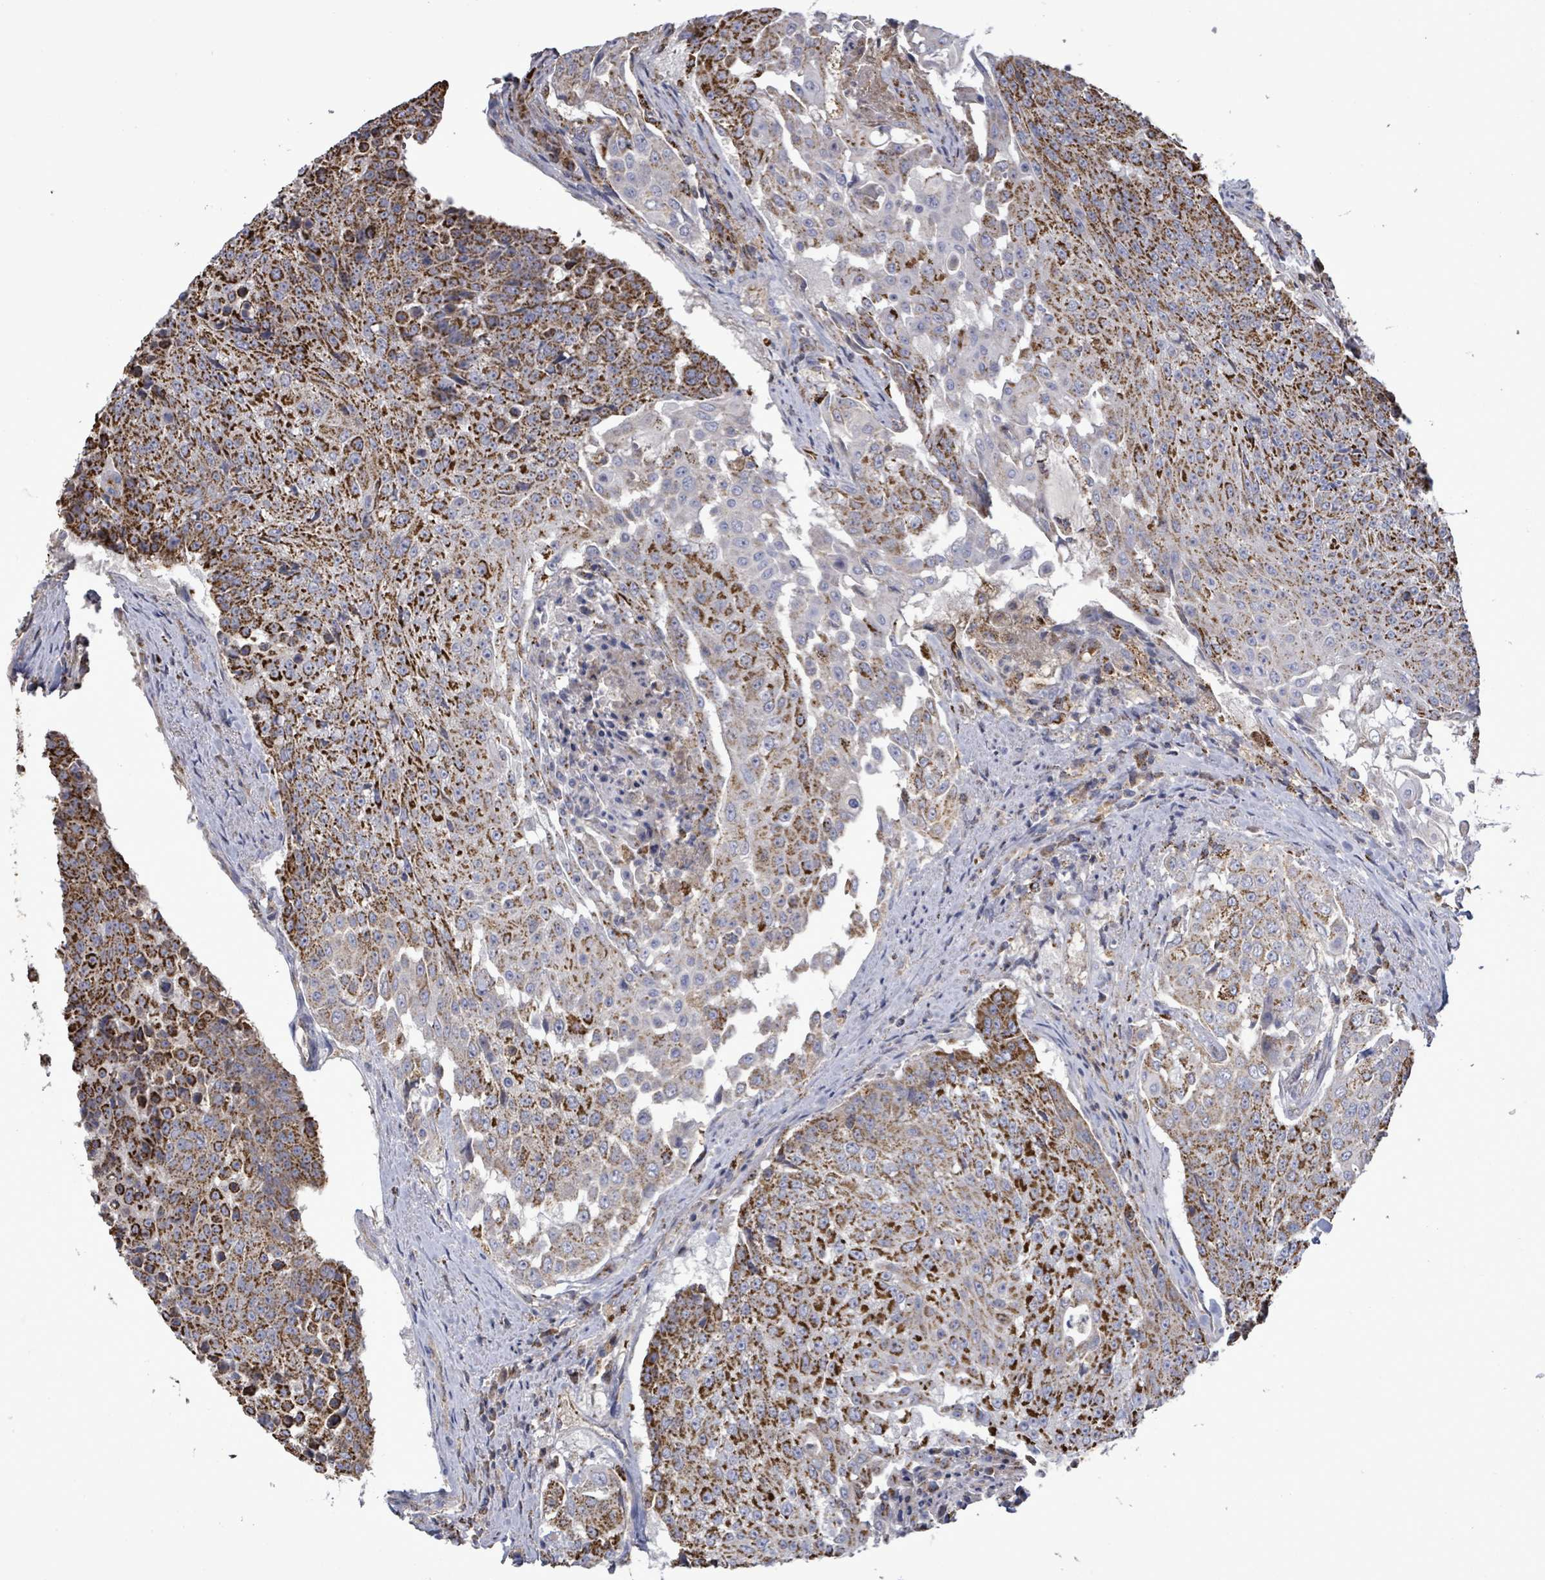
{"staining": {"intensity": "strong", "quantity": ">75%", "location": "cytoplasmic/membranous"}, "tissue": "urothelial cancer", "cell_type": "Tumor cells", "image_type": "cancer", "snomed": [{"axis": "morphology", "description": "Urothelial carcinoma, High grade"}, {"axis": "topography", "description": "Urinary bladder"}], "caption": "High-magnification brightfield microscopy of high-grade urothelial carcinoma stained with DAB (brown) and counterstained with hematoxylin (blue). tumor cells exhibit strong cytoplasmic/membranous expression is seen in about>75% of cells. (IHC, brightfield microscopy, high magnification).", "gene": "MTMR12", "patient": {"sex": "female", "age": 63}}